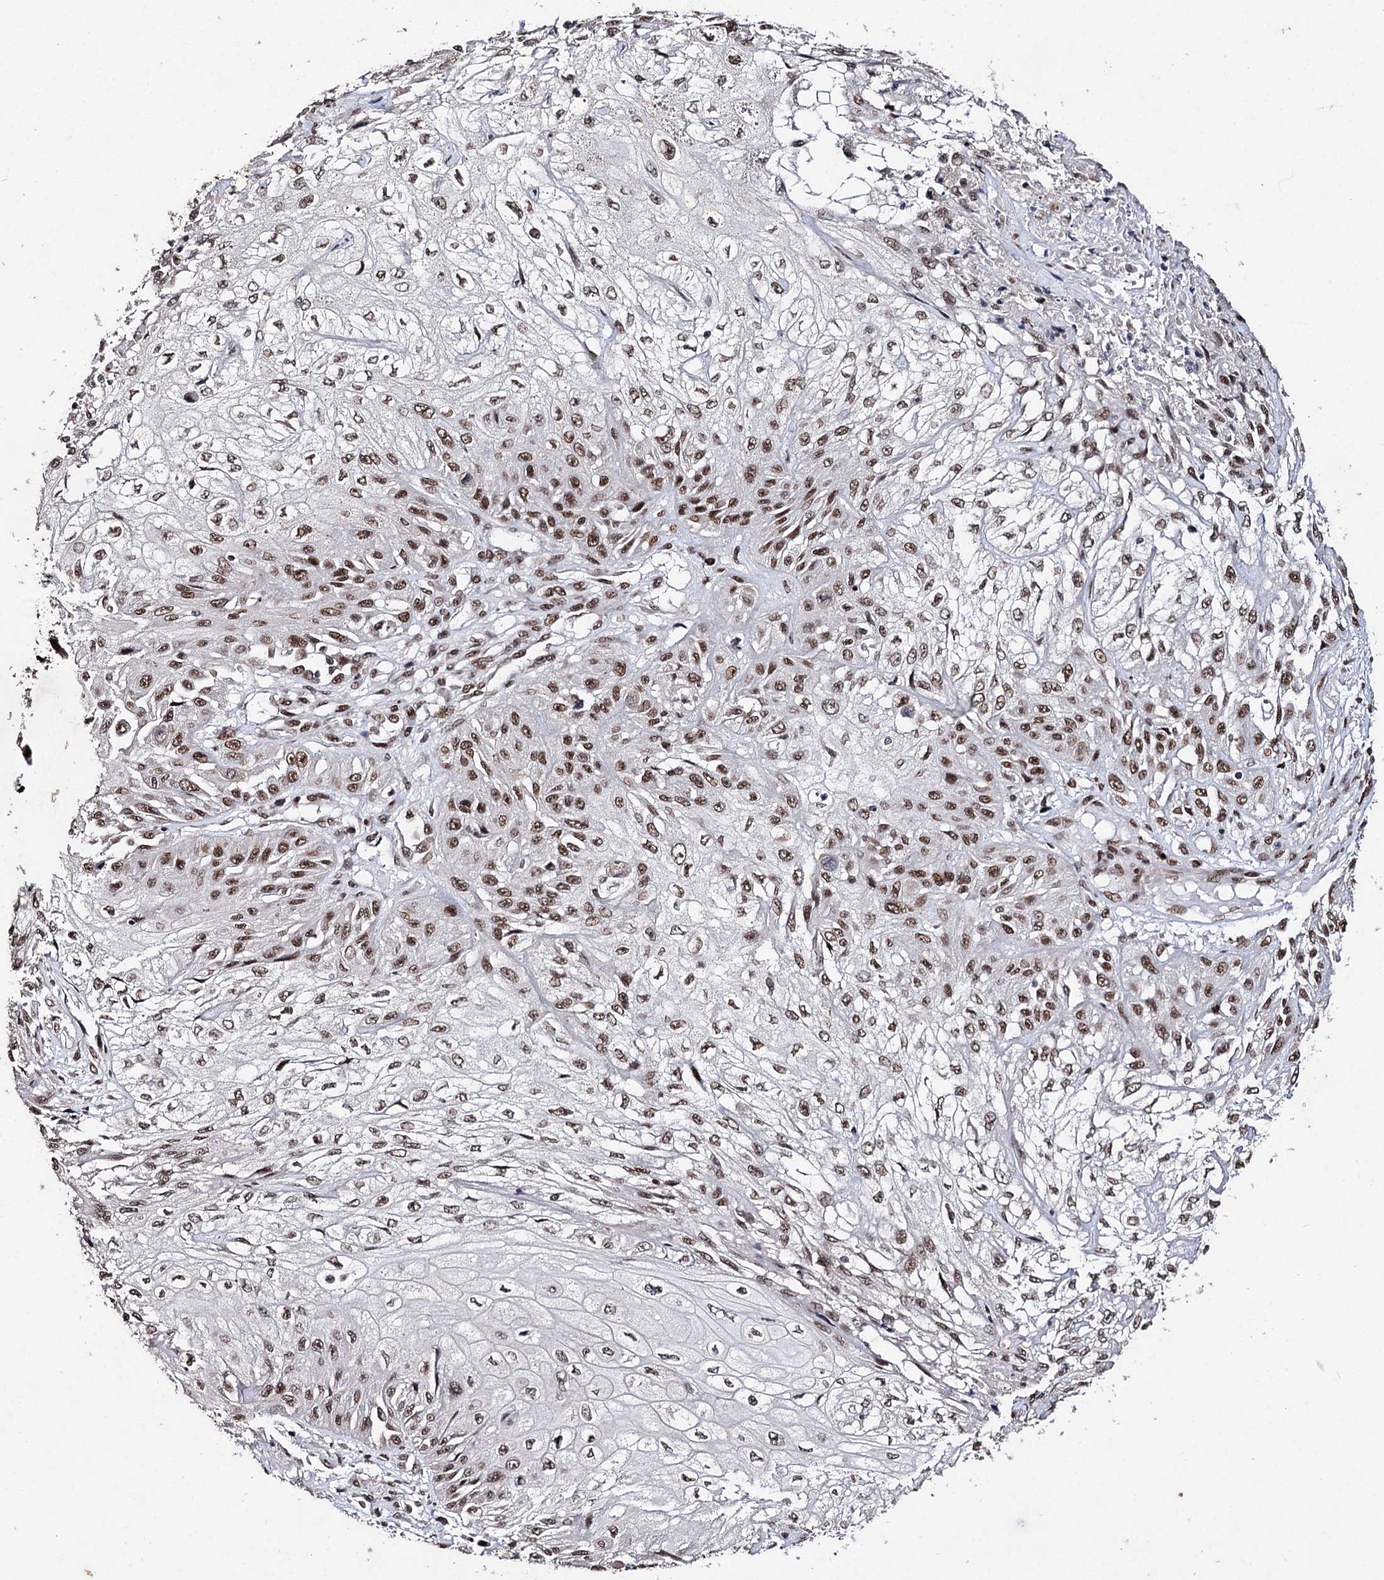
{"staining": {"intensity": "moderate", "quantity": ">75%", "location": "nuclear"}, "tissue": "skin cancer", "cell_type": "Tumor cells", "image_type": "cancer", "snomed": [{"axis": "morphology", "description": "Squamous cell carcinoma, NOS"}, {"axis": "morphology", "description": "Squamous cell carcinoma, metastatic, NOS"}, {"axis": "topography", "description": "Skin"}, {"axis": "topography", "description": "Lymph node"}], "caption": "A photomicrograph showing moderate nuclear positivity in about >75% of tumor cells in skin cancer (metastatic squamous cell carcinoma), as visualized by brown immunohistochemical staining.", "gene": "MATR3", "patient": {"sex": "male", "age": 75}}